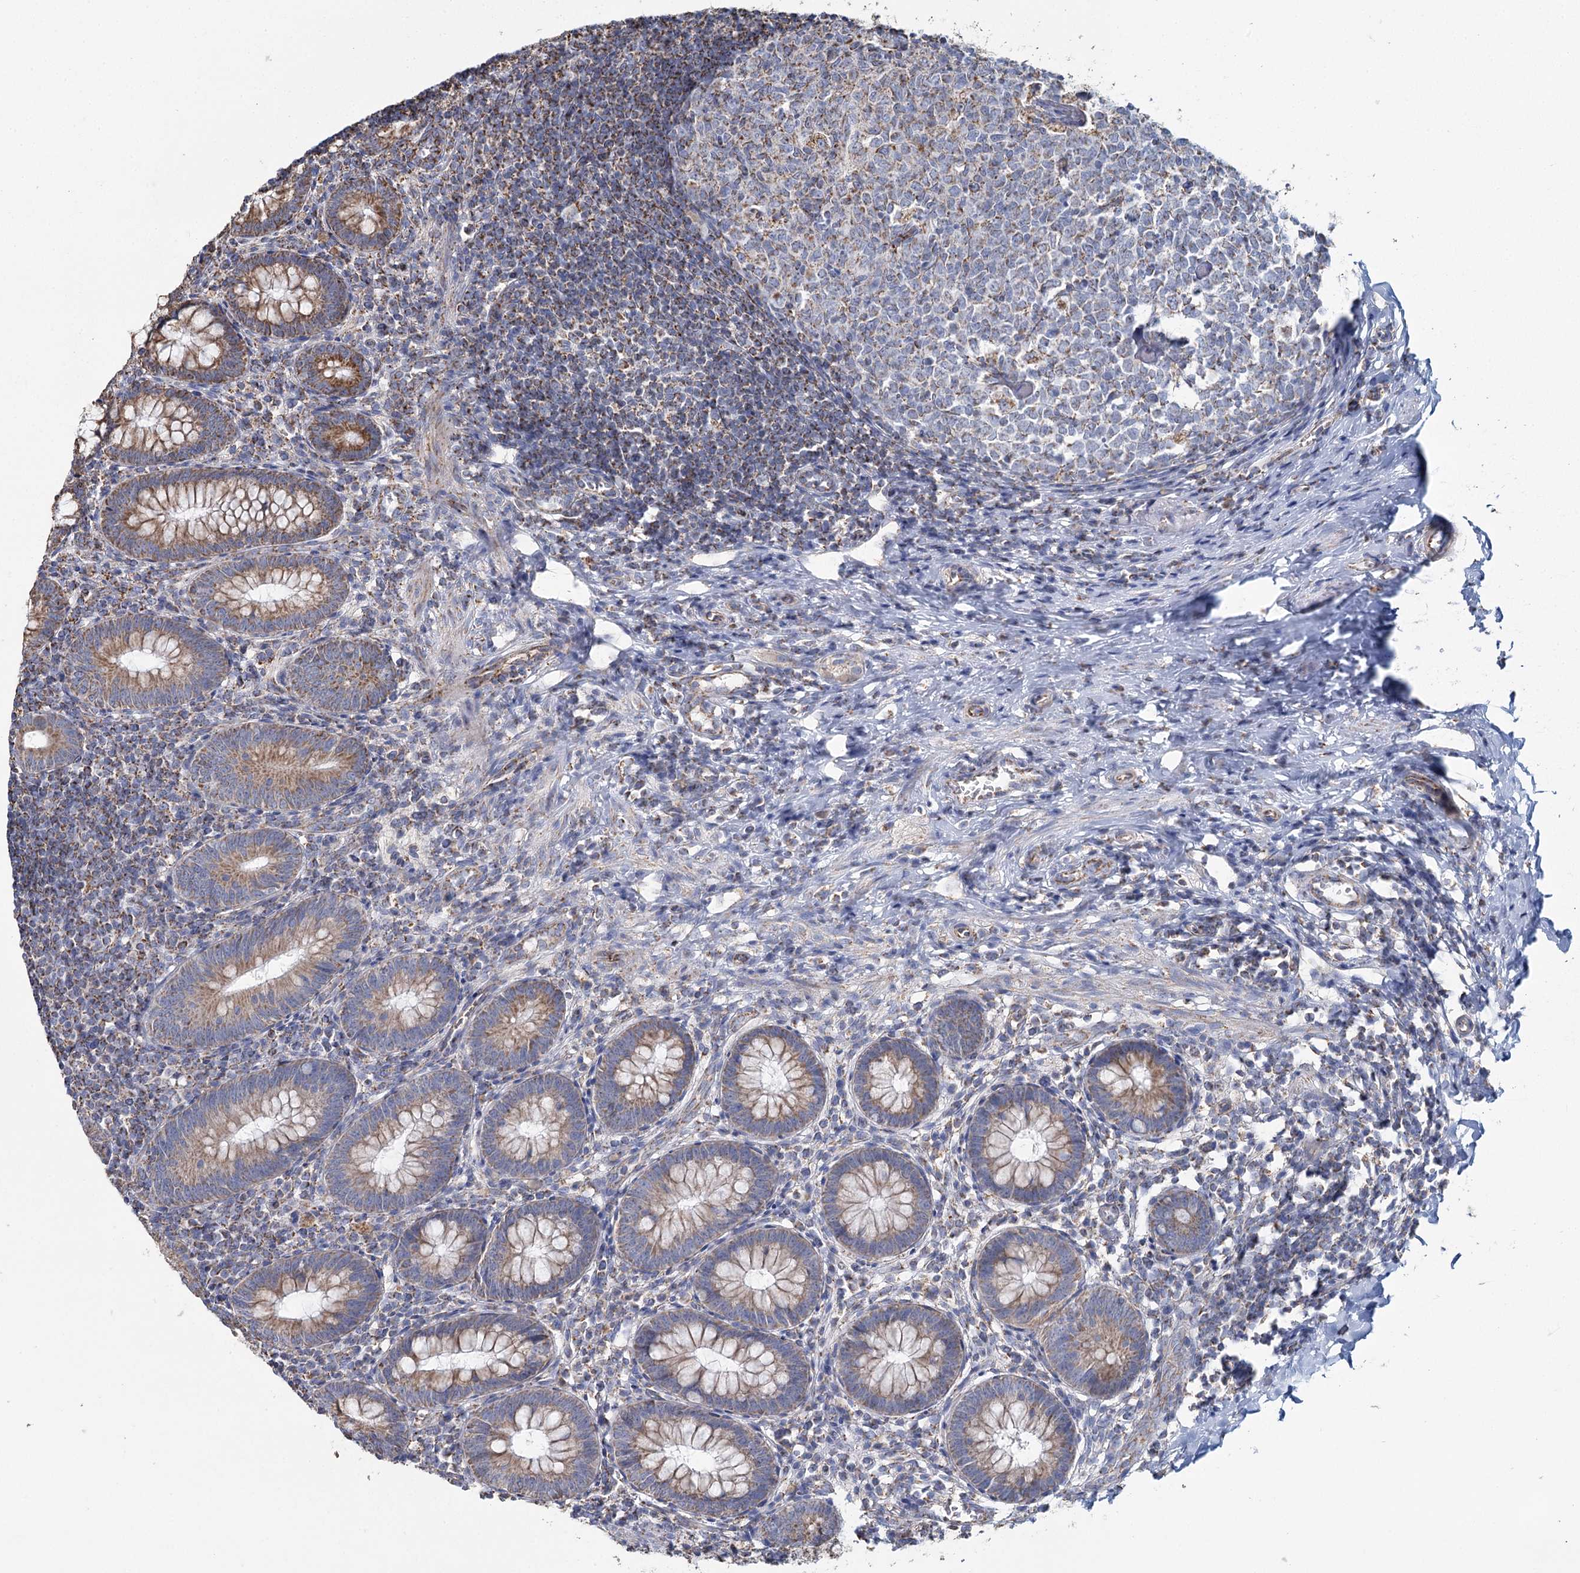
{"staining": {"intensity": "moderate", "quantity": ">75%", "location": "cytoplasmic/membranous"}, "tissue": "appendix", "cell_type": "Glandular cells", "image_type": "normal", "snomed": [{"axis": "morphology", "description": "Normal tissue, NOS"}, {"axis": "topography", "description": "Appendix"}], "caption": "Brown immunohistochemical staining in unremarkable human appendix shows moderate cytoplasmic/membranous staining in approximately >75% of glandular cells.", "gene": "MRPL44", "patient": {"sex": "male", "age": 14}}